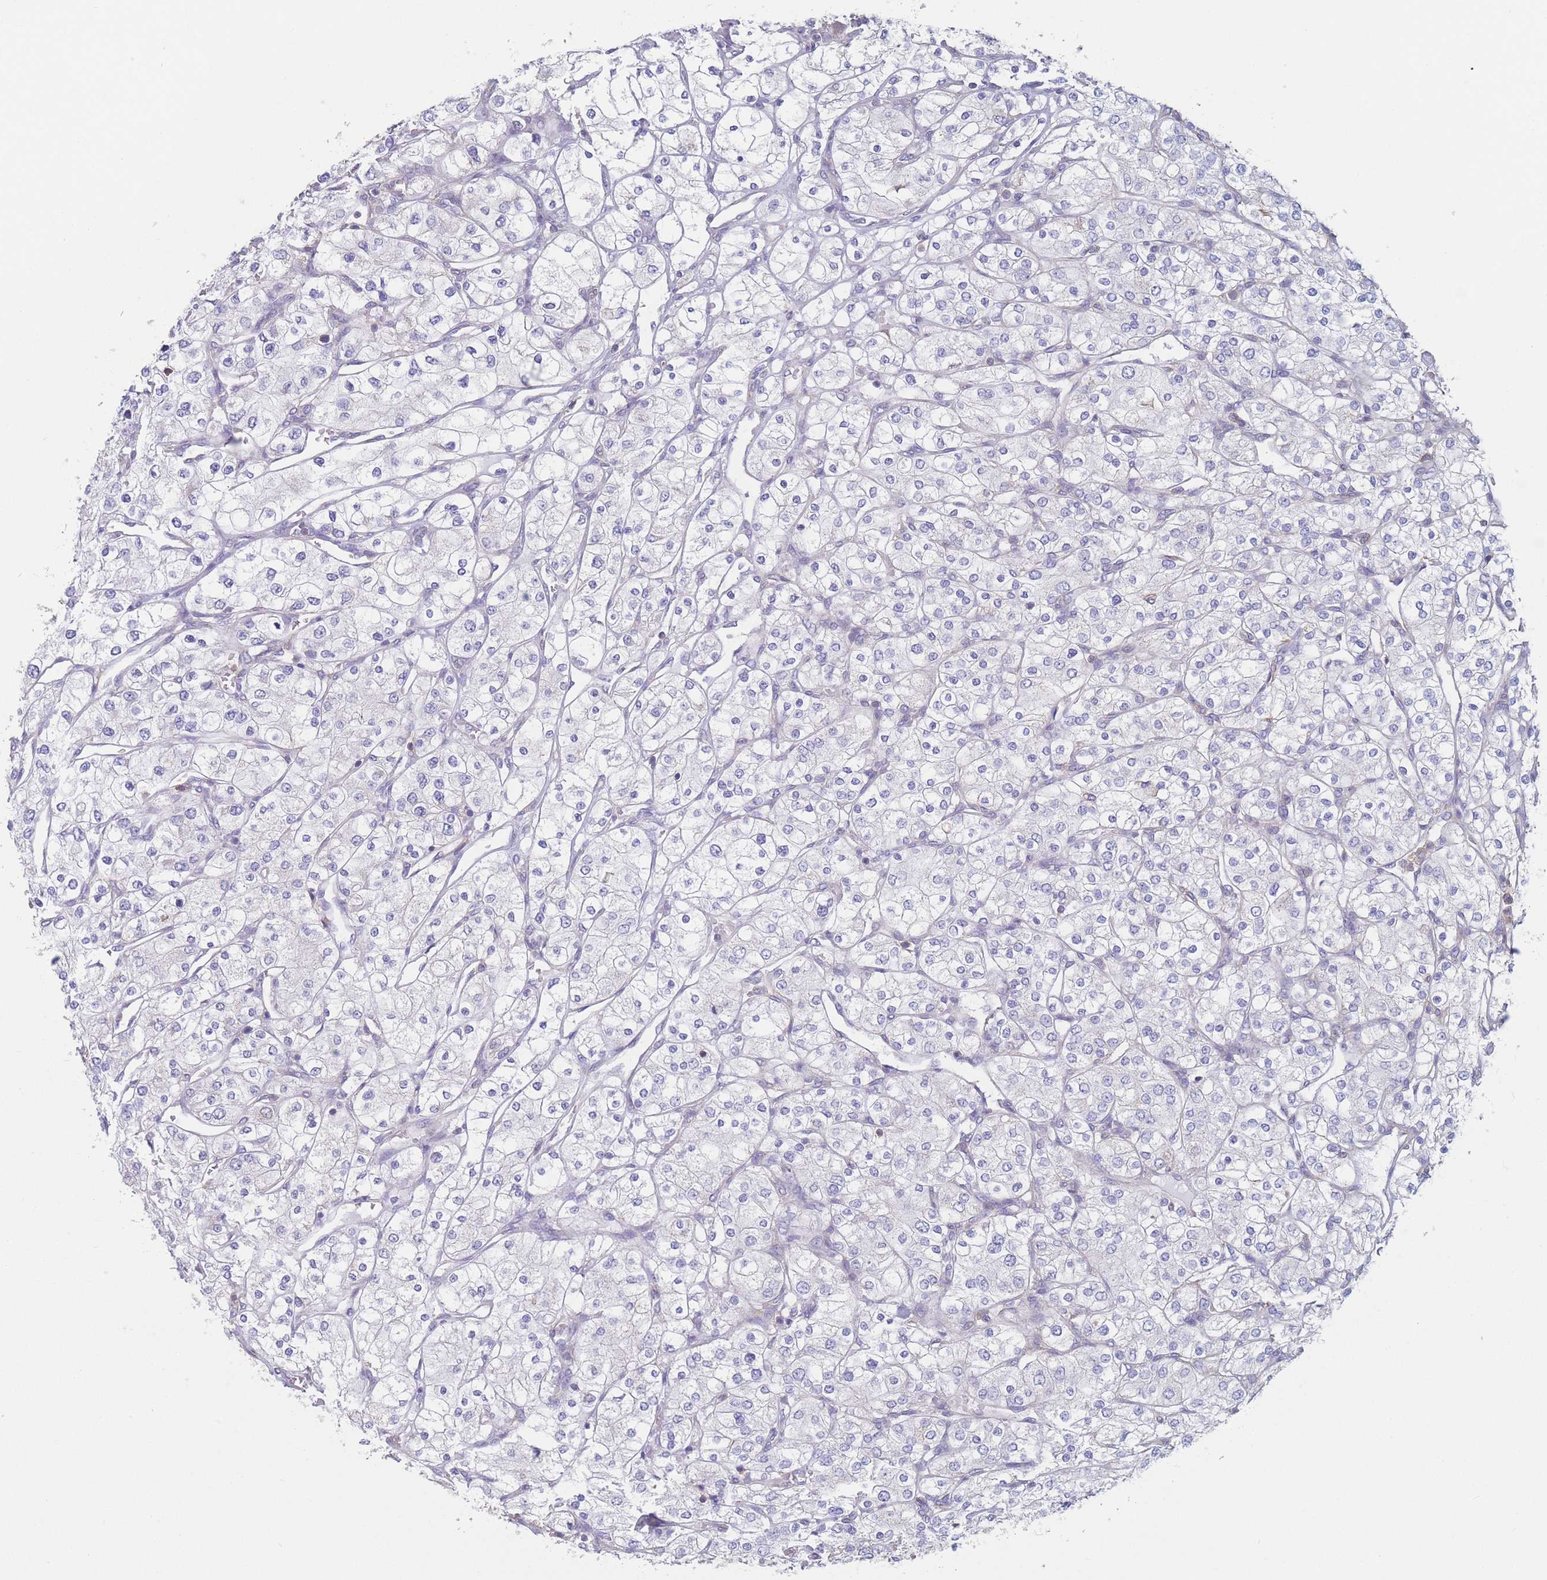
{"staining": {"intensity": "negative", "quantity": "none", "location": "none"}, "tissue": "renal cancer", "cell_type": "Tumor cells", "image_type": "cancer", "snomed": [{"axis": "morphology", "description": "Adenocarcinoma, NOS"}, {"axis": "topography", "description": "Kidney"}], "caption": "The image displays no significant expression in tumor cells of renal adenocarcinoma.", "gene": "ADH1A", "patient": {"sex": "male", "age": 80}}